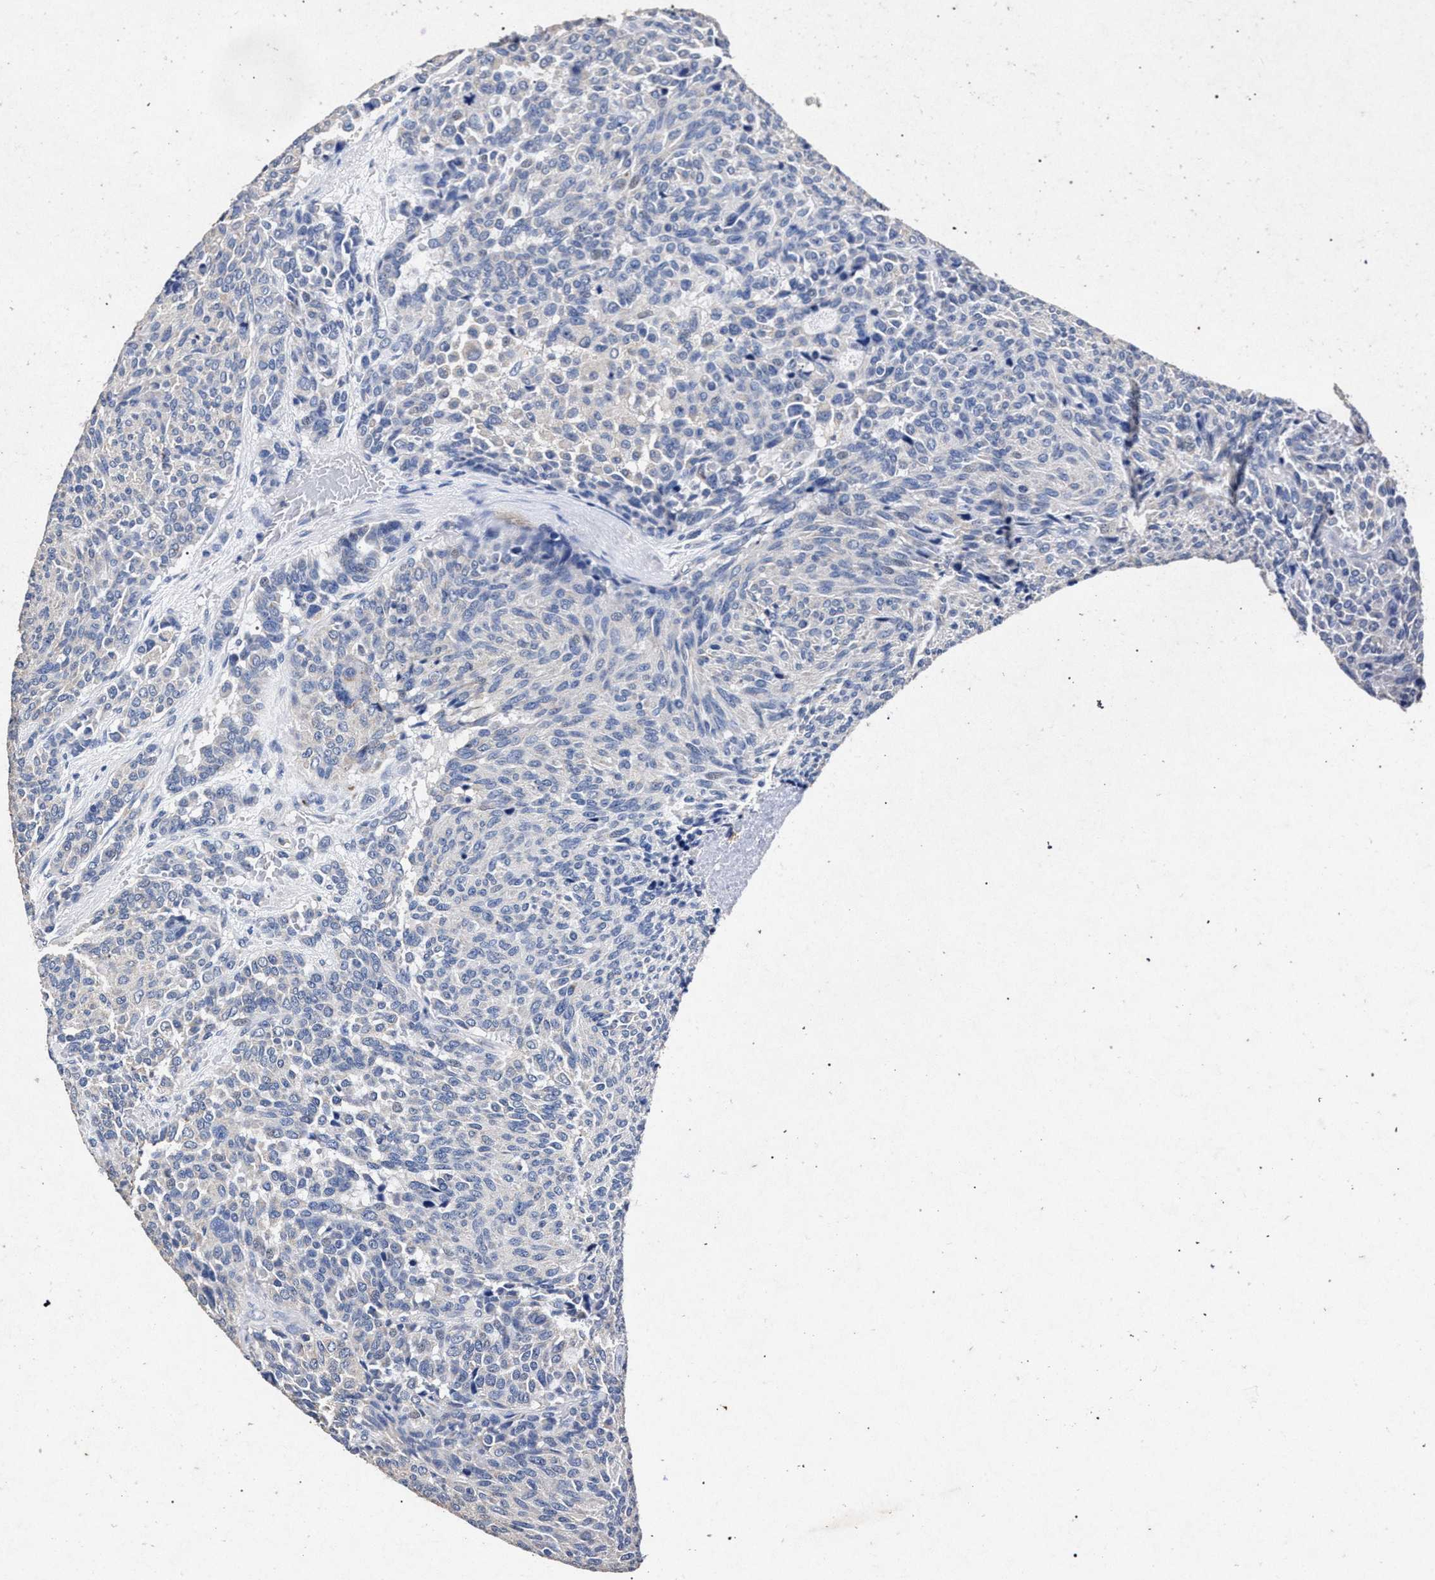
{"staining": {"intensity": "negative", "quantity": "none", "location": "none"}, "tissue": "carcinoid", "cell_type": "Tumor cells", "image_type": "cancer", "snomed": [{"axis": "morphology", "description": "Carcinoid, malignant, NOS"}, {"axis": "topography", "description": "Pancreas"}], "caption": "There is no significant staining in tumor cells of carcinoid (malignant).", "gene": "ATP1A2", "patient": {"sex": "female", "age": 54}}